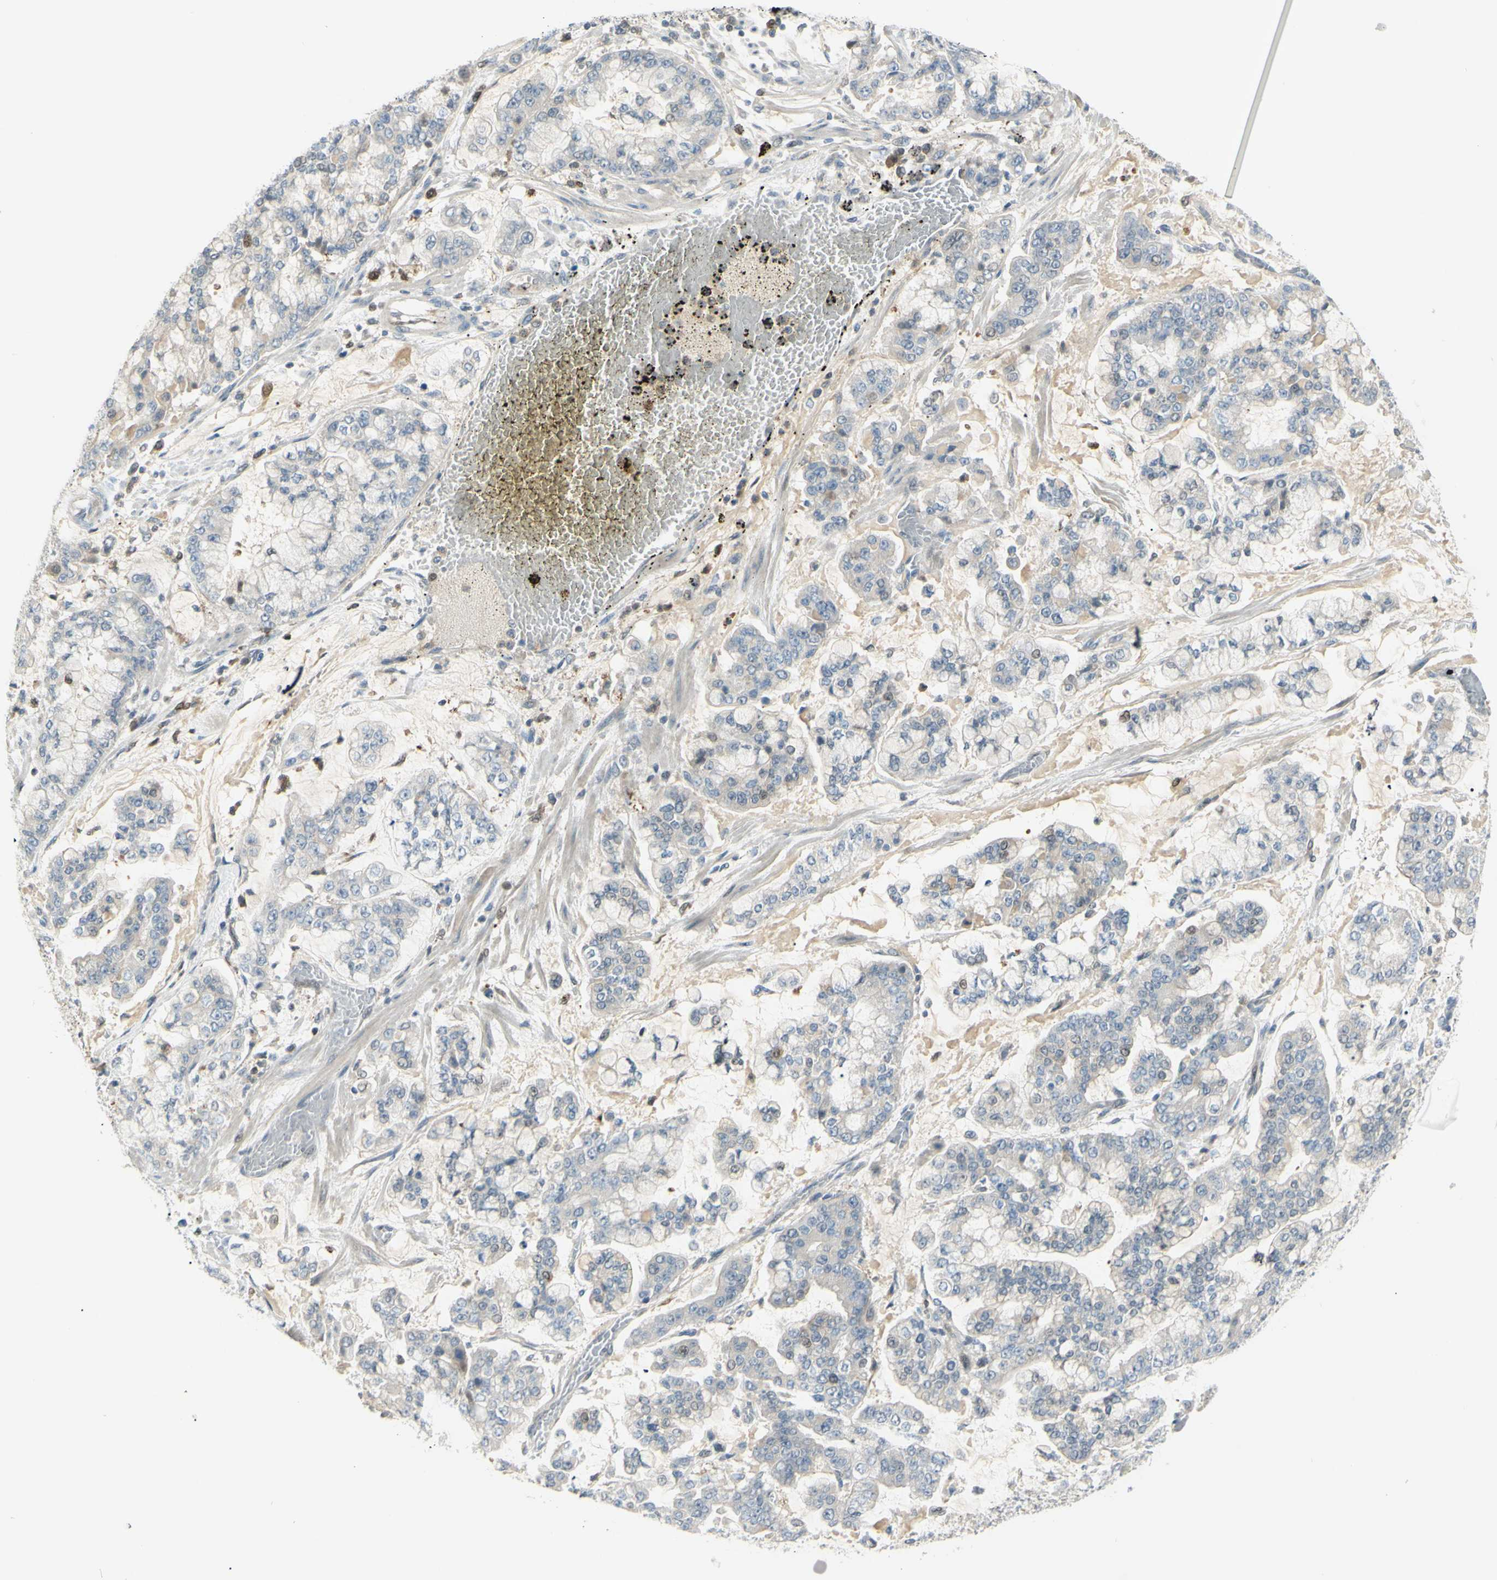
{"staining": {"intensity": "negative", "quantity": "none", "location": "none"}, "tissue": "stomach cancer", "cell_type": "Tumor cells", "image_type": "cancer", "snomed": [{"axis": "morphology", "description": "Normal tissue, NOS"}, {"axis": "morphology", "description": "Adenocarcinoma, NOS"}, {"axis": "topography", "description": "Stomach, upper"}, {"axis": "topography", "description": "Stomach"}], "caption": "An immunohistochemistry histopathology image of adenocarcinoma (stomach) is shown. There is no staining in tumor cells of adenocarcinoma (stomach).", "gene": "C1orf159", "patient": {"sex": "male", "age": 76}}